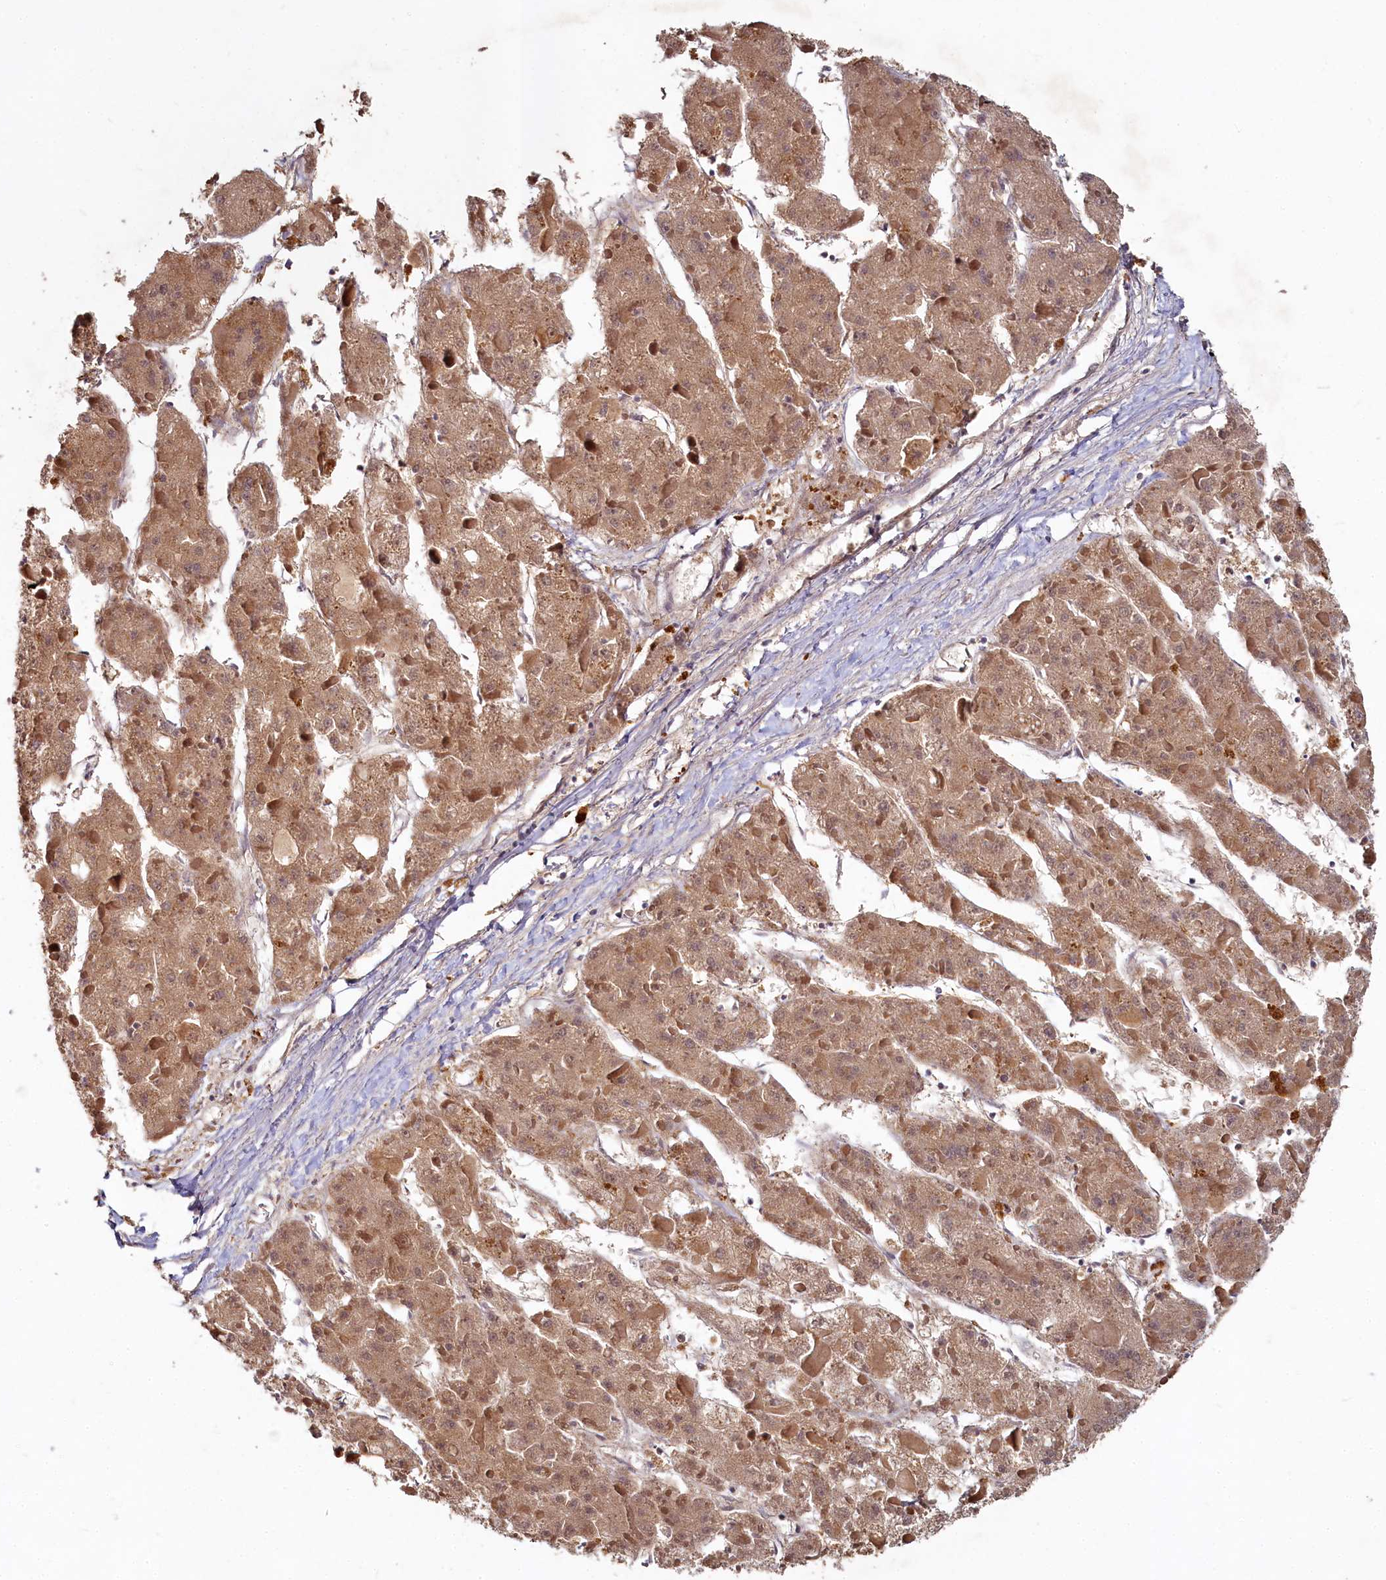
{"staining": {"intensity": "moderate", "quantity": ">75%", "location": "cytoplasmic/membranous"}, "tissue": "liver cancer", "cell_type": "Tumor cells", "image_type": "cancer", "snomed": [{"axis": "morphology", "description": "Carcinoma, Hepatocellular, NOS"}, {"axis": "topography", "description": "Liver"}], "caption": "The micrograph reveals a brown stain indicating the presence of a protein in the cytoplasmic/membranous of tumor cells in liver hepatocellular carcinoma. (DAB (3,3'-diaminobenzidine) IHC, brown staining for protein, blue staining for nuclei).", "gene": "HERC3", "patient": {"sex": "female", "age": 73}}